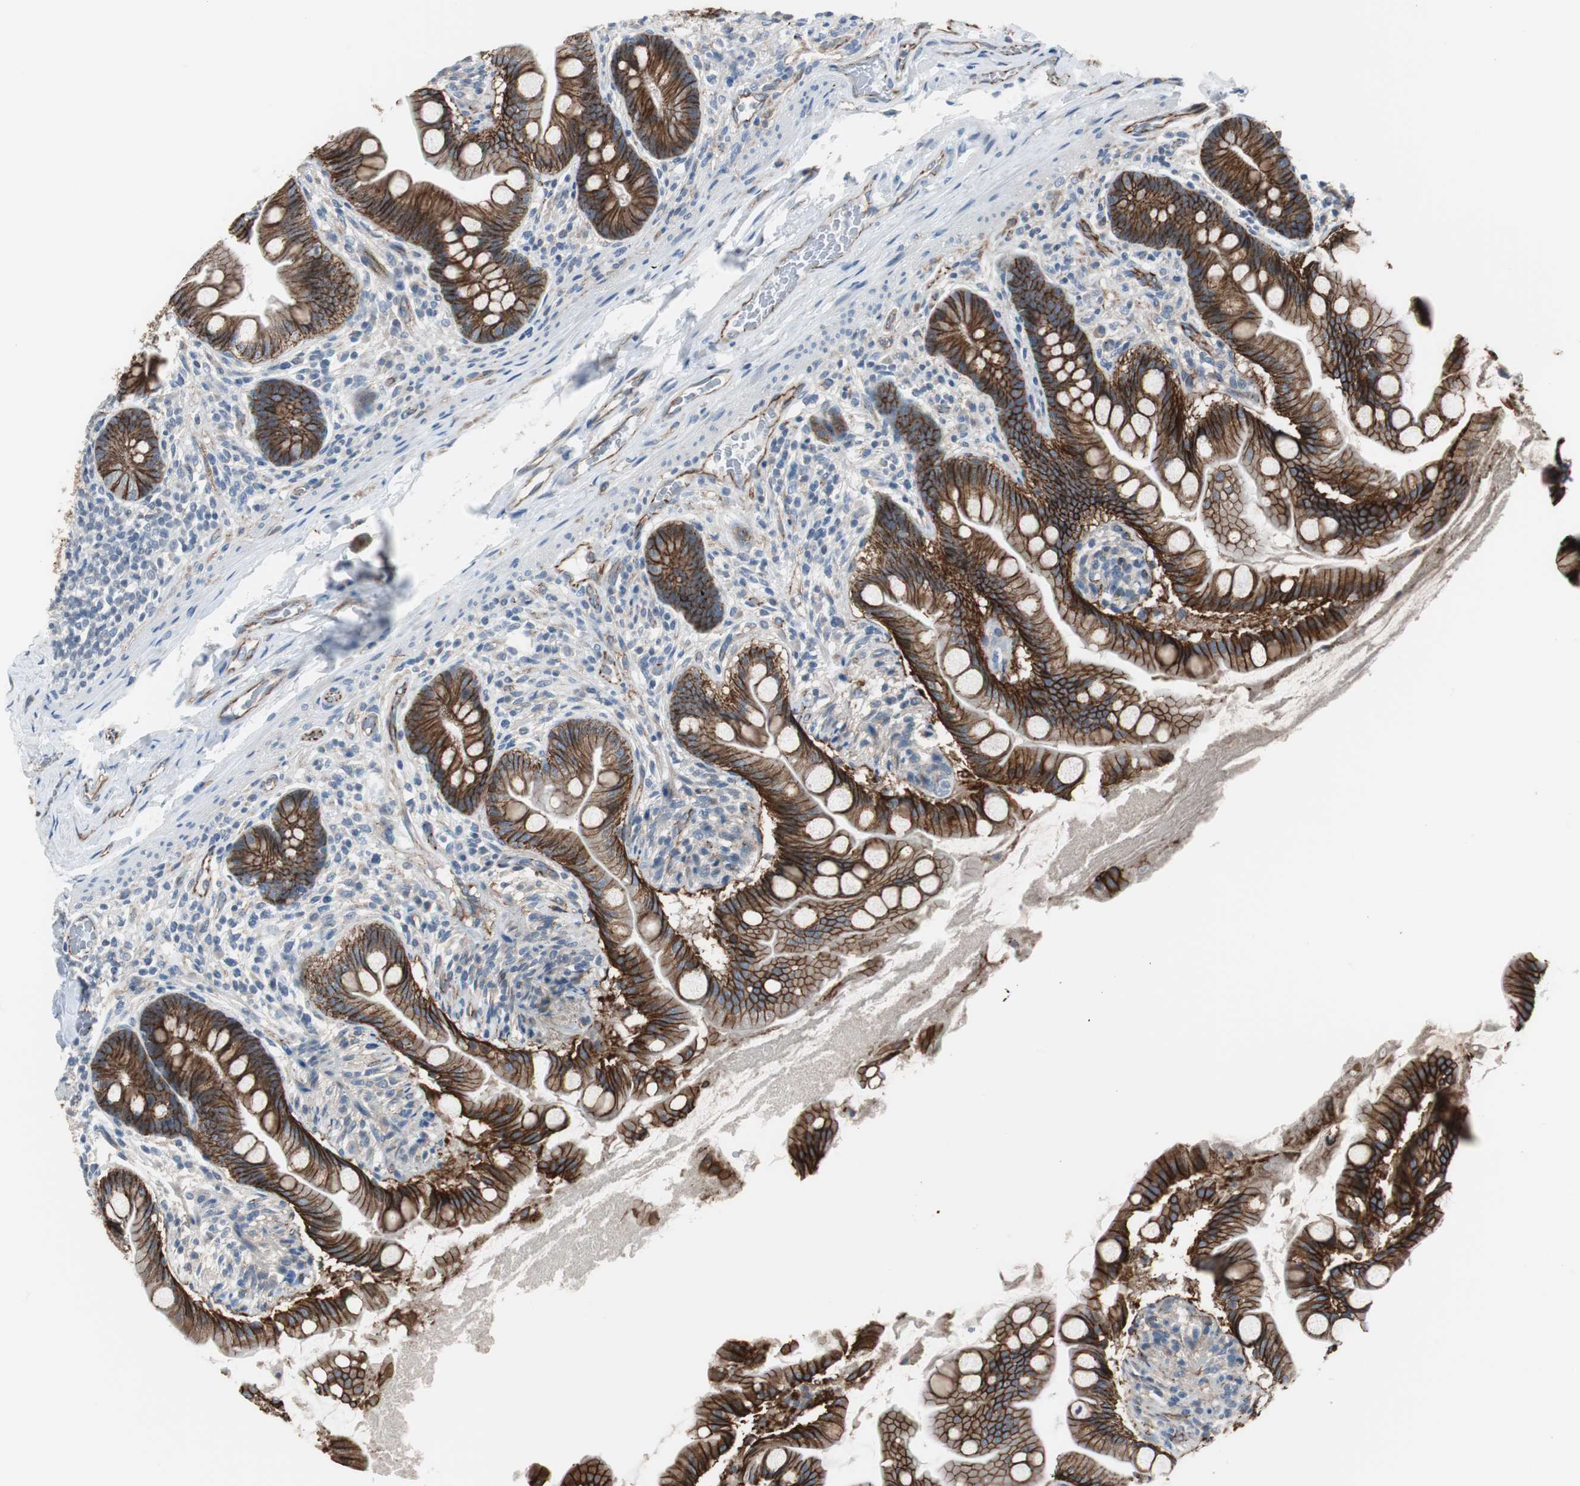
{"staining": {"intensity": "strong", "quantity": ">75%", "location": "cytoplasmic/membranous"}, "tissue": "small intestine", "cell_type": "Glandular cells", "image_type": "normal", "snomed": [{"axis": "morphology", "description": "Normal tissue, NOS"}, {"axis": "topography", "description": "Small intestine"}], "caption": "A high amount of strong cytoplasmic/membranous staining is seen in approximately >75% of glandular cells in benign small intestine.", "gene": "STXBP4", "patient": {"sex": "female", "age": 56}}